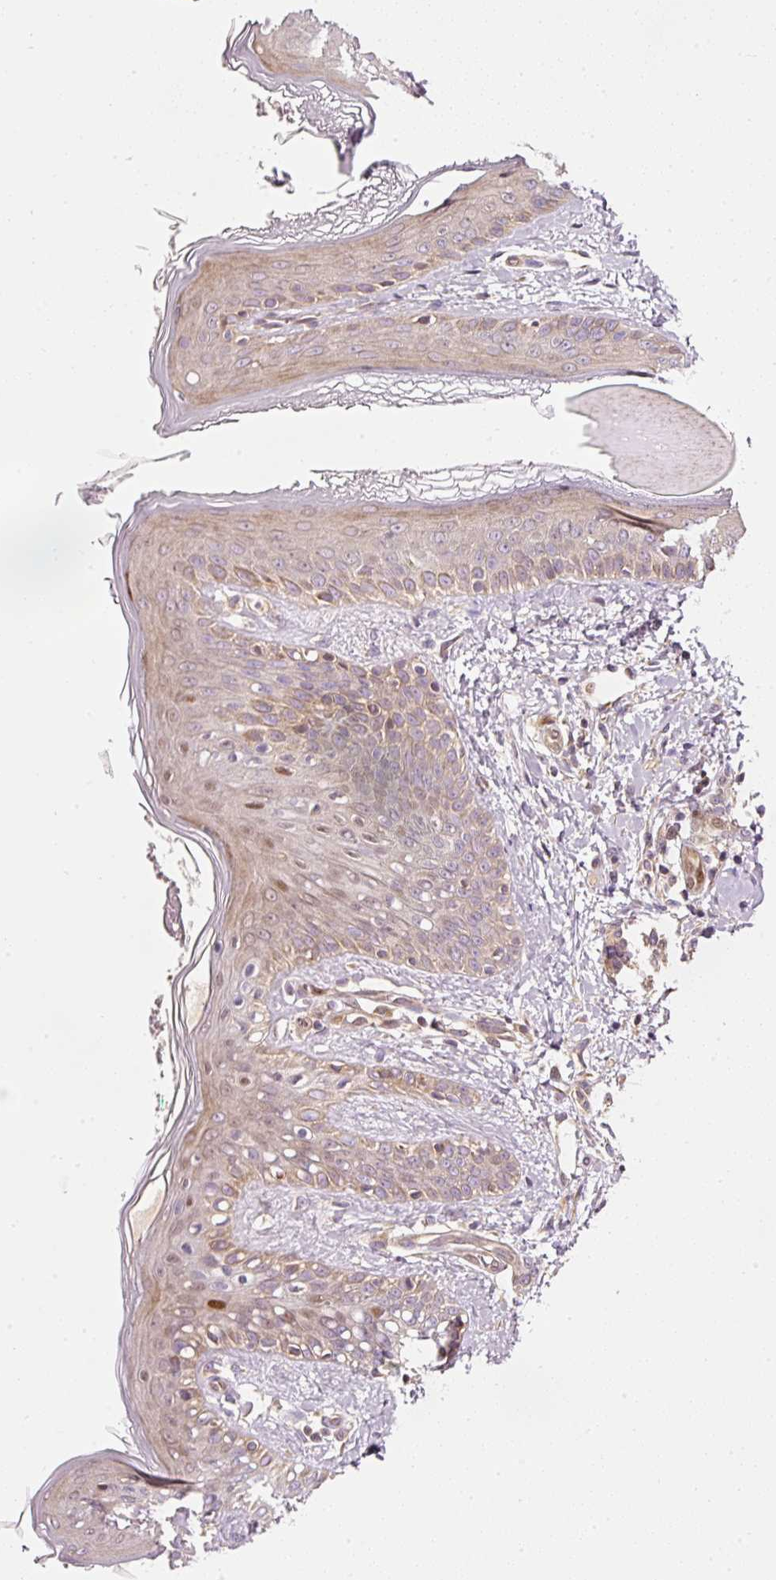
{"staining": {"intensity": "moderate", "quantity": "25%-75%", "location": "cytoplasmic/membranous"}, "tissue": "skin", "cell_type": "Fibroblasts", "image_type": "normal", "snomed": [{"axis": "morphology", "description": "Normal tissue, NOS"}, {"axis": "topography", "description": "Skin"}], "caption": "Immunohistochemical staining of benign human skin demonstrates medium levels of moderate cytoplasmic/membranous positivity in approximately 25%-75% of fibroblasts.", "gene": "NAPA", "patient": {"sex": "male", "age": 16}}